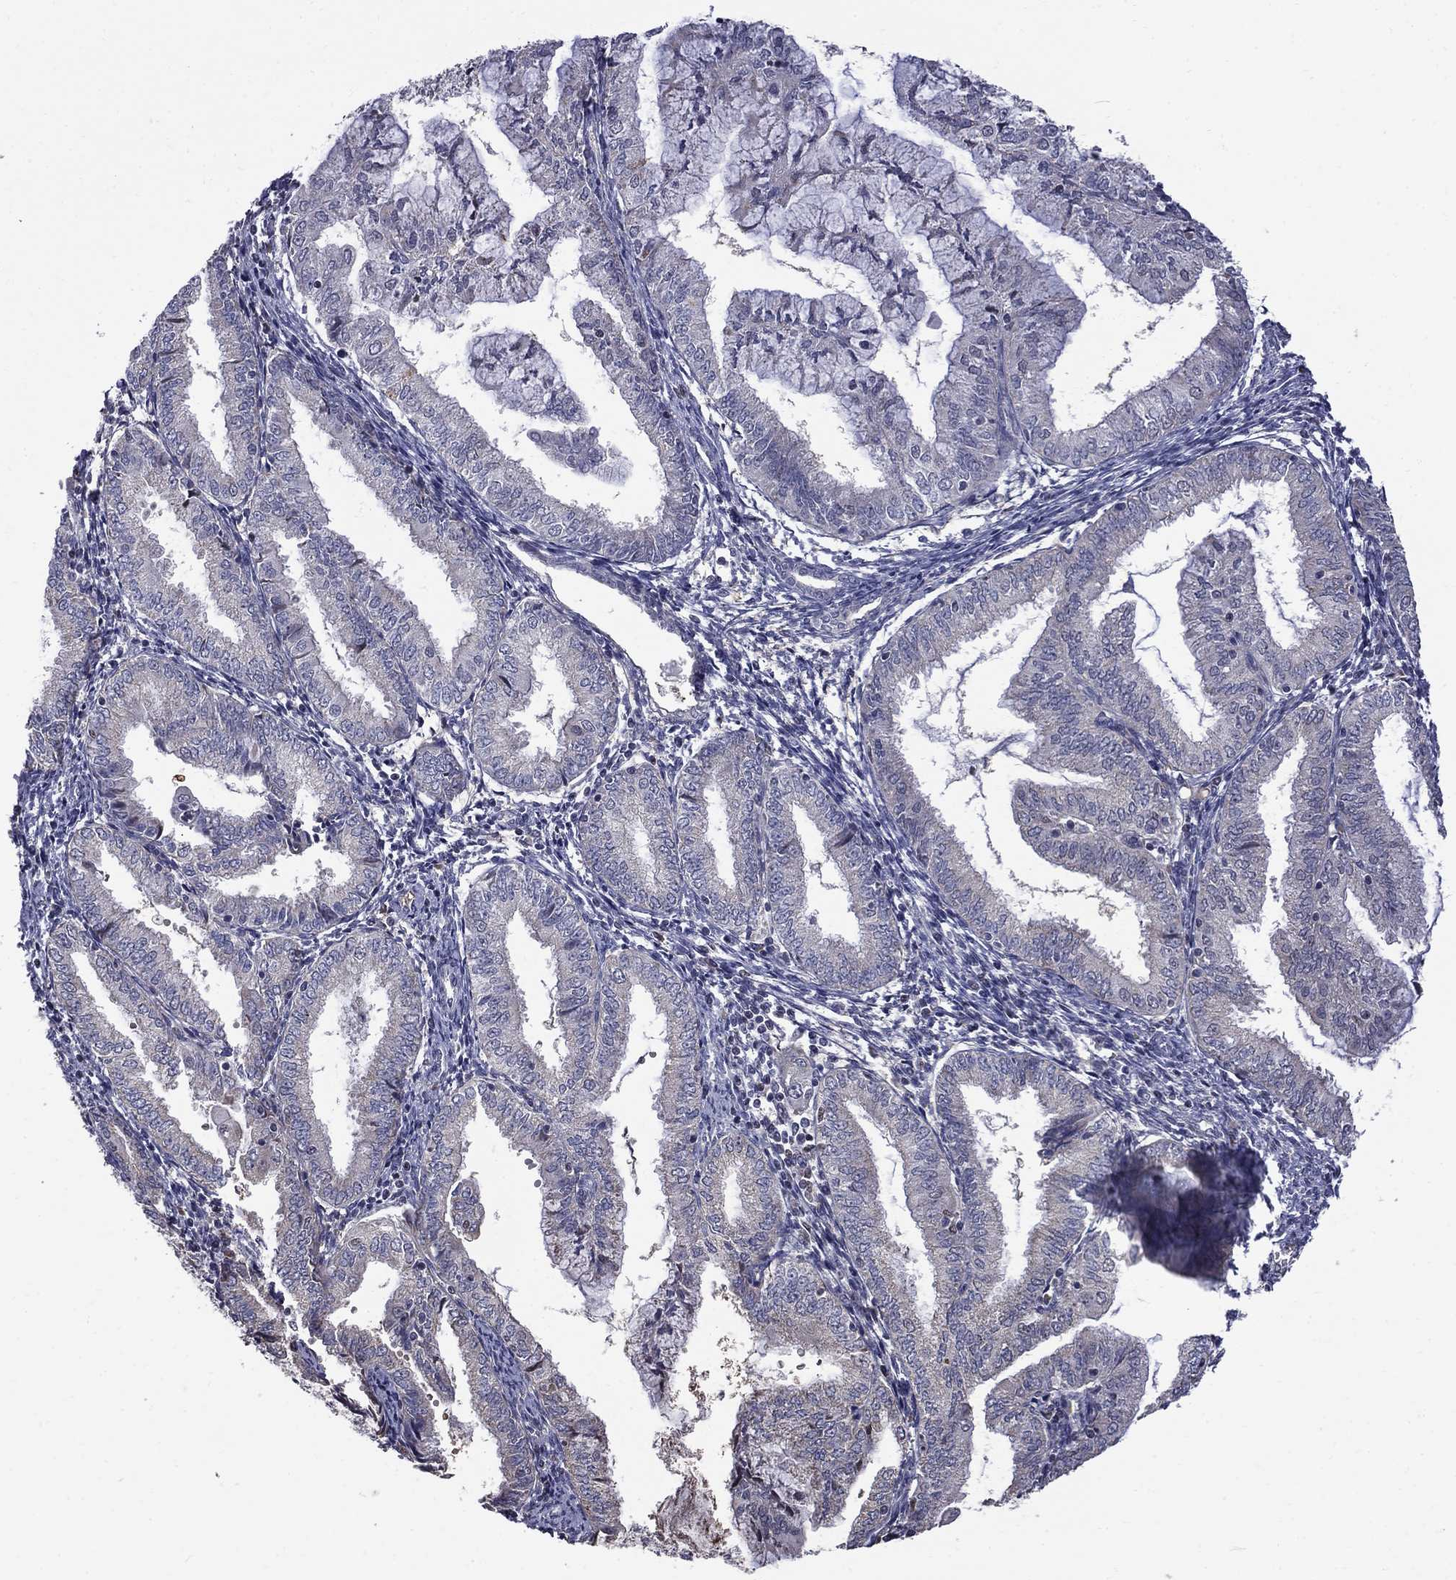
{"staining": {"intensity": "negative", "quantity": "none", "location": "none"}, "tissue": "endometrial cancer", "cell_type": "Tumor cells", "image_type": "cancer", "snomed": [{"axis": "morphology", "description": "Adenocarcinoma, NOS"}, {"axis": "topography", "description": "Endometrium"}], "caption": "Endometrial cancer was stained to show a protein in brown. There is no significant expression in tumor cells. (Immunohistochemistry, brightfield microscopy, high magnification).", "gene": "HSPB2", "patient": {"sex": "female", "age": 56}}